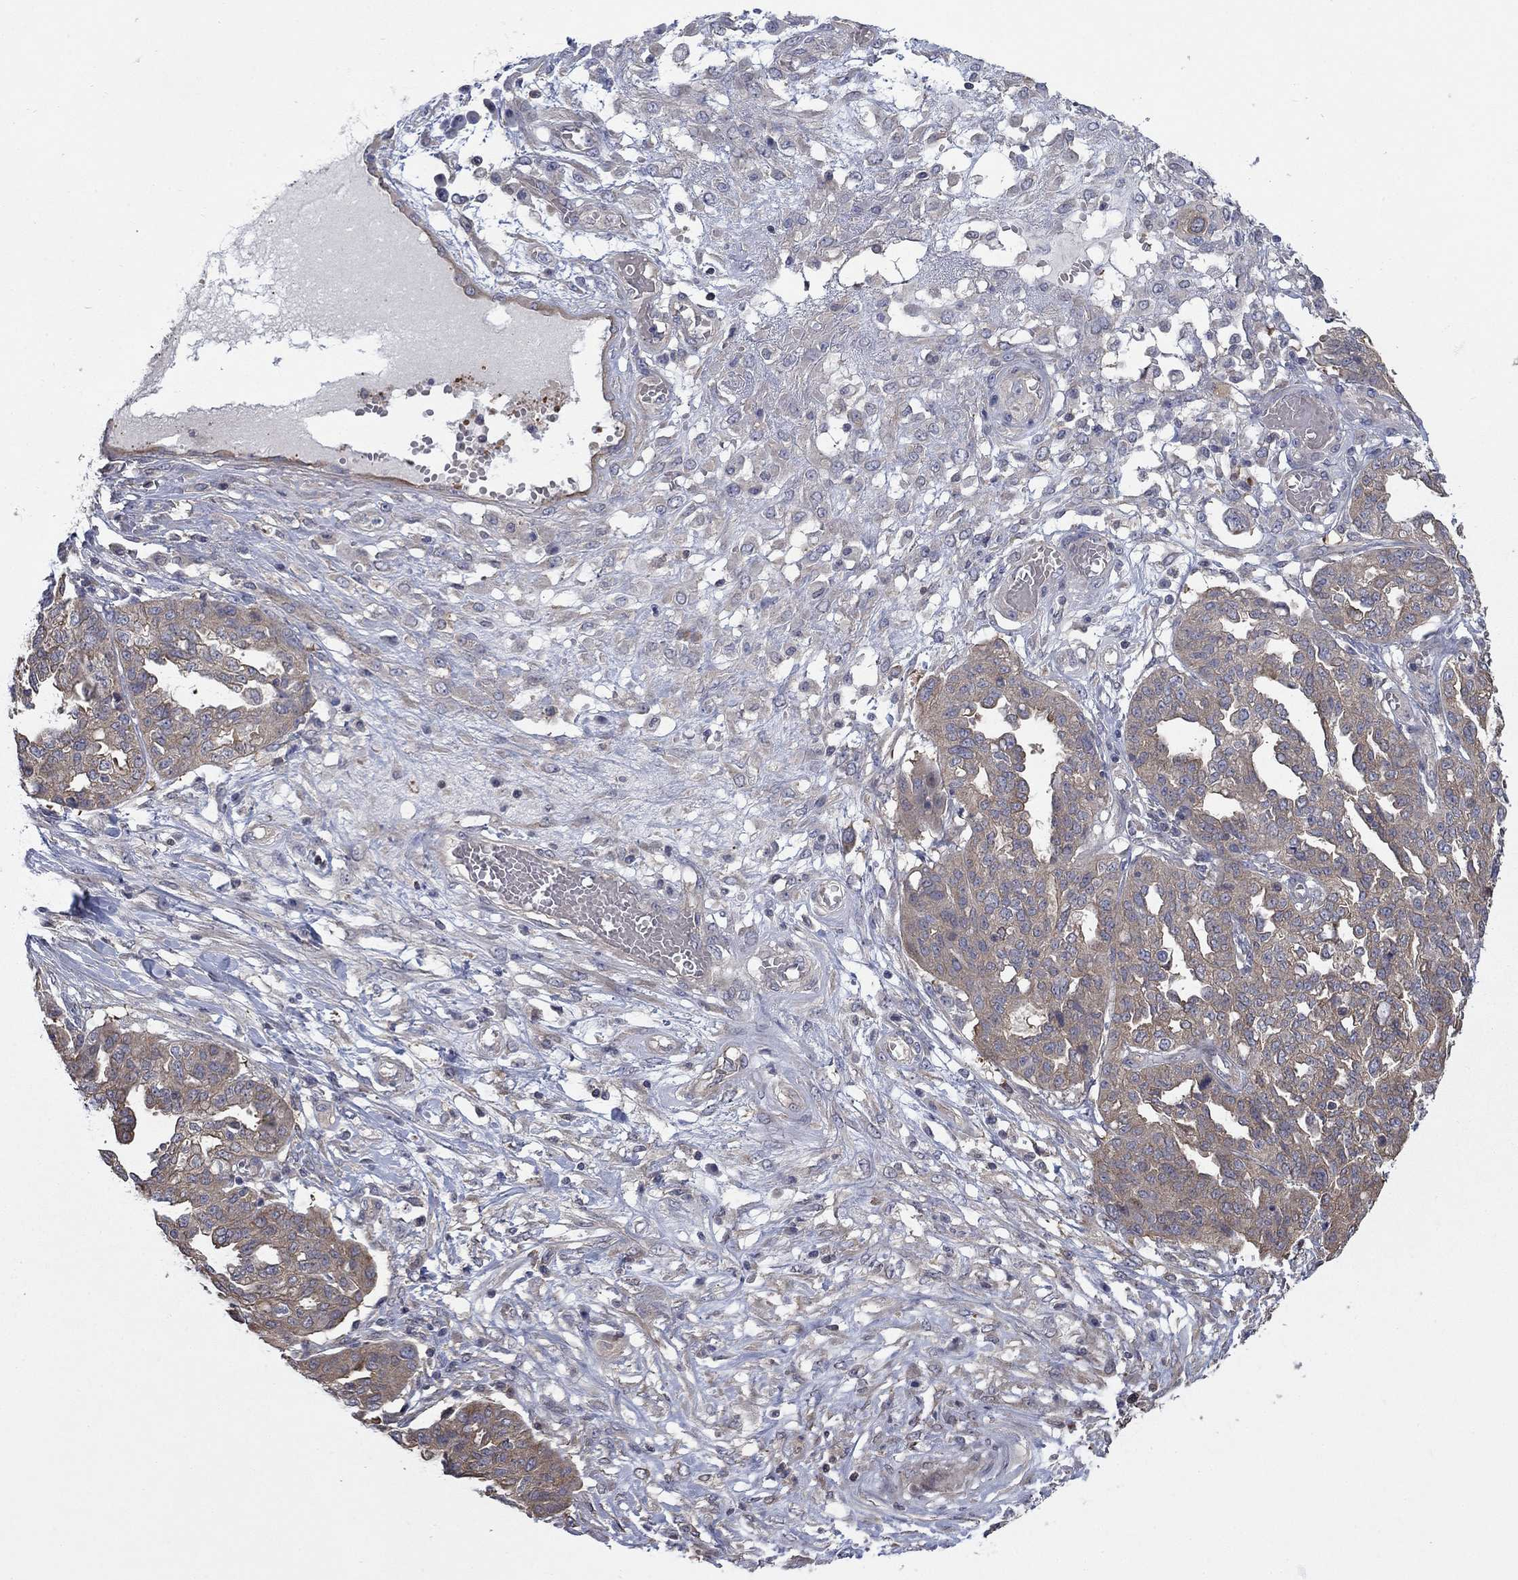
{"staining": {"intensity": "weak", "quantity": ">75%", "location": "cytoplasmic/membranous"}, "tissue": "ovarian cancer", "cell_type": "Tumor cells", "image_type": "cancer", "snomed": [{"axis": "morphology", "description": "Cystadenocarcinoma, serous, NOS"}, {"axis": "topography", "description": "Ovary"}], "caption": "Protein staining by immunohistochemistry demonstrates weak cytoplasmic/membranous positivity in about >75% of tumor cells in ovarian serous cystadenocarcinoma.", "gene": "PDZD2", "patient": {"sex": "female", "age": 67}}